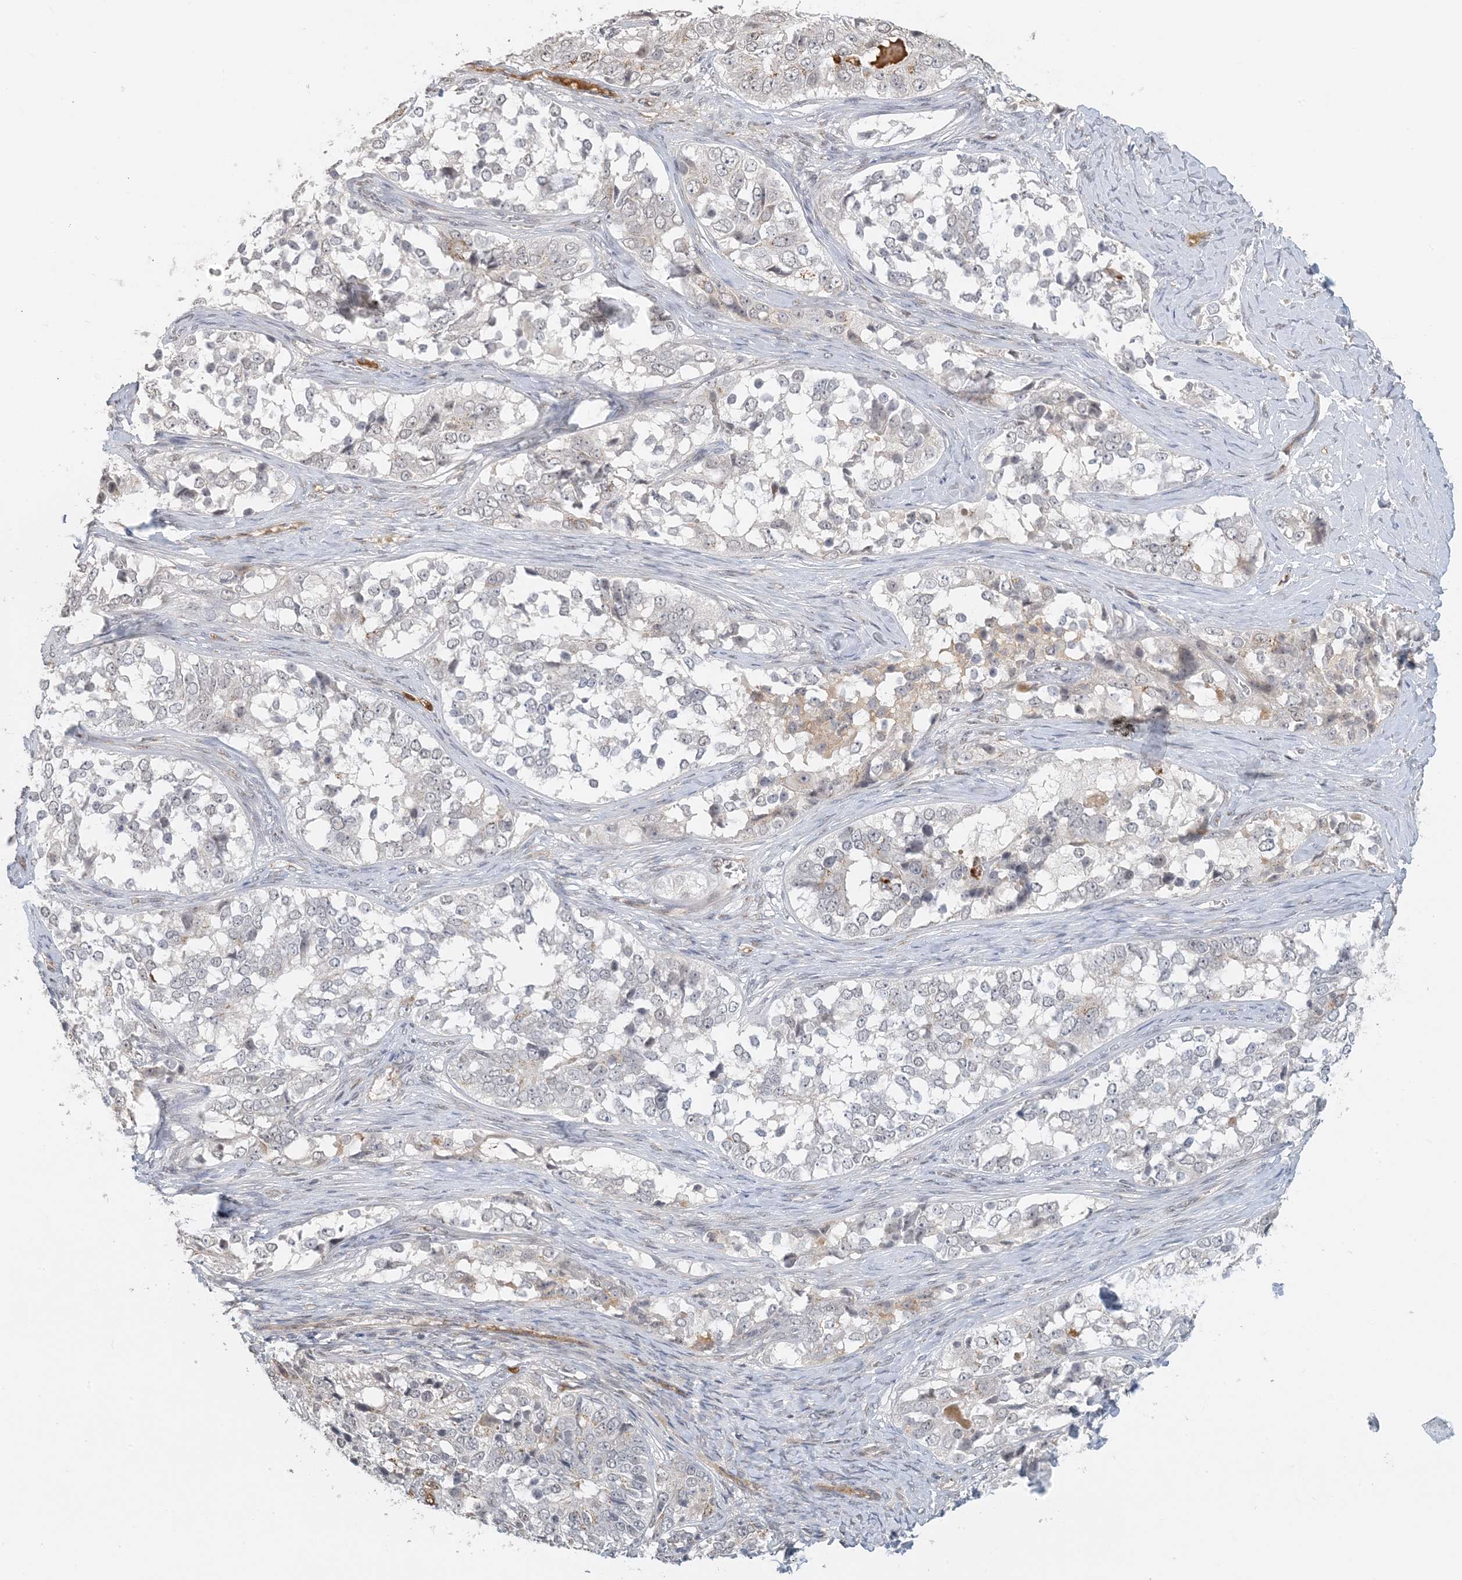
{"staining": {"intensity": "weak", "quantity": "<25%", "location": "cytoplasmic/membranous"}, "tissue": "ovarian cancer", "cell_type": "Tumor cells", "image_type": "cancer", "snomed": [{"axis": "morphology", "description": "Carcinoma, endometroid"}, {"axis": "topography", "description": "Ovary"}], "caption": "A high-resolution image shows immunohistochemistry (IHC) staining of ovarian cancer (endometroid carcinoma), which demonstrates no significant positivity in tumor cells.", "gene": "ZCCHC4", "patient": {"sex": "female", "age": 51}}